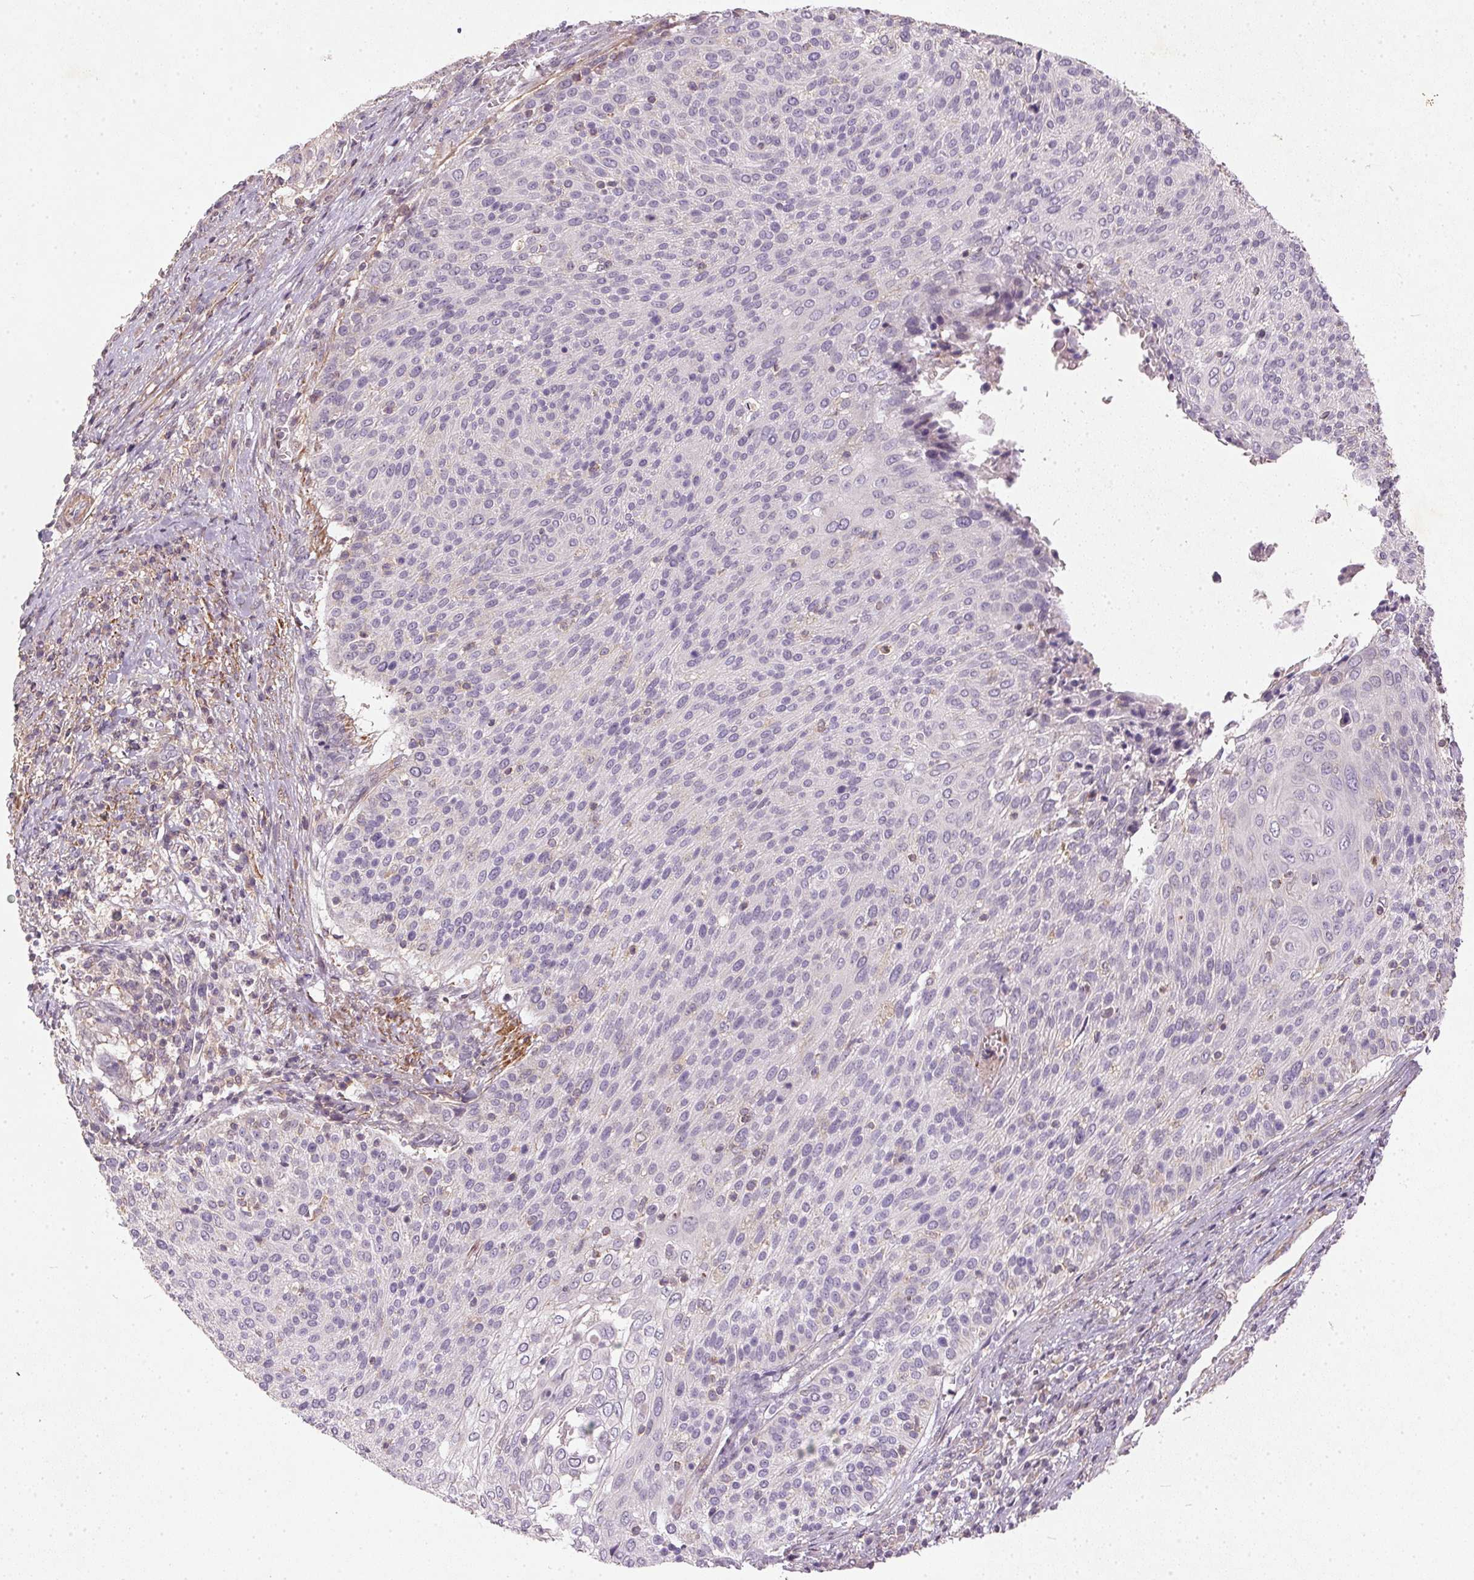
{"staining": {"intensity": "negative", "quantity": "none", "location": "none"}, "tissue": "cervical cancer", "cell_type": "Tumor cells", "image_type": "cancer", "snomed": [{"axis": "morphology", "description": "Squamous cell carcinoma, NOS"}, {"axis": "topography", "description": "Cervix"}], "caption": "Immunohistochemical staining of human cervical squamous cell carcinoma exhibits no significant expression in tumor cells. (Stains: DAB immunohistochemistry (IHC) with hematoxylin counter stain, Microscopy: brightfield microscopy at high magnification).", "gene": "KCNK15", "patient": {"sex": "female", "age": 31}}